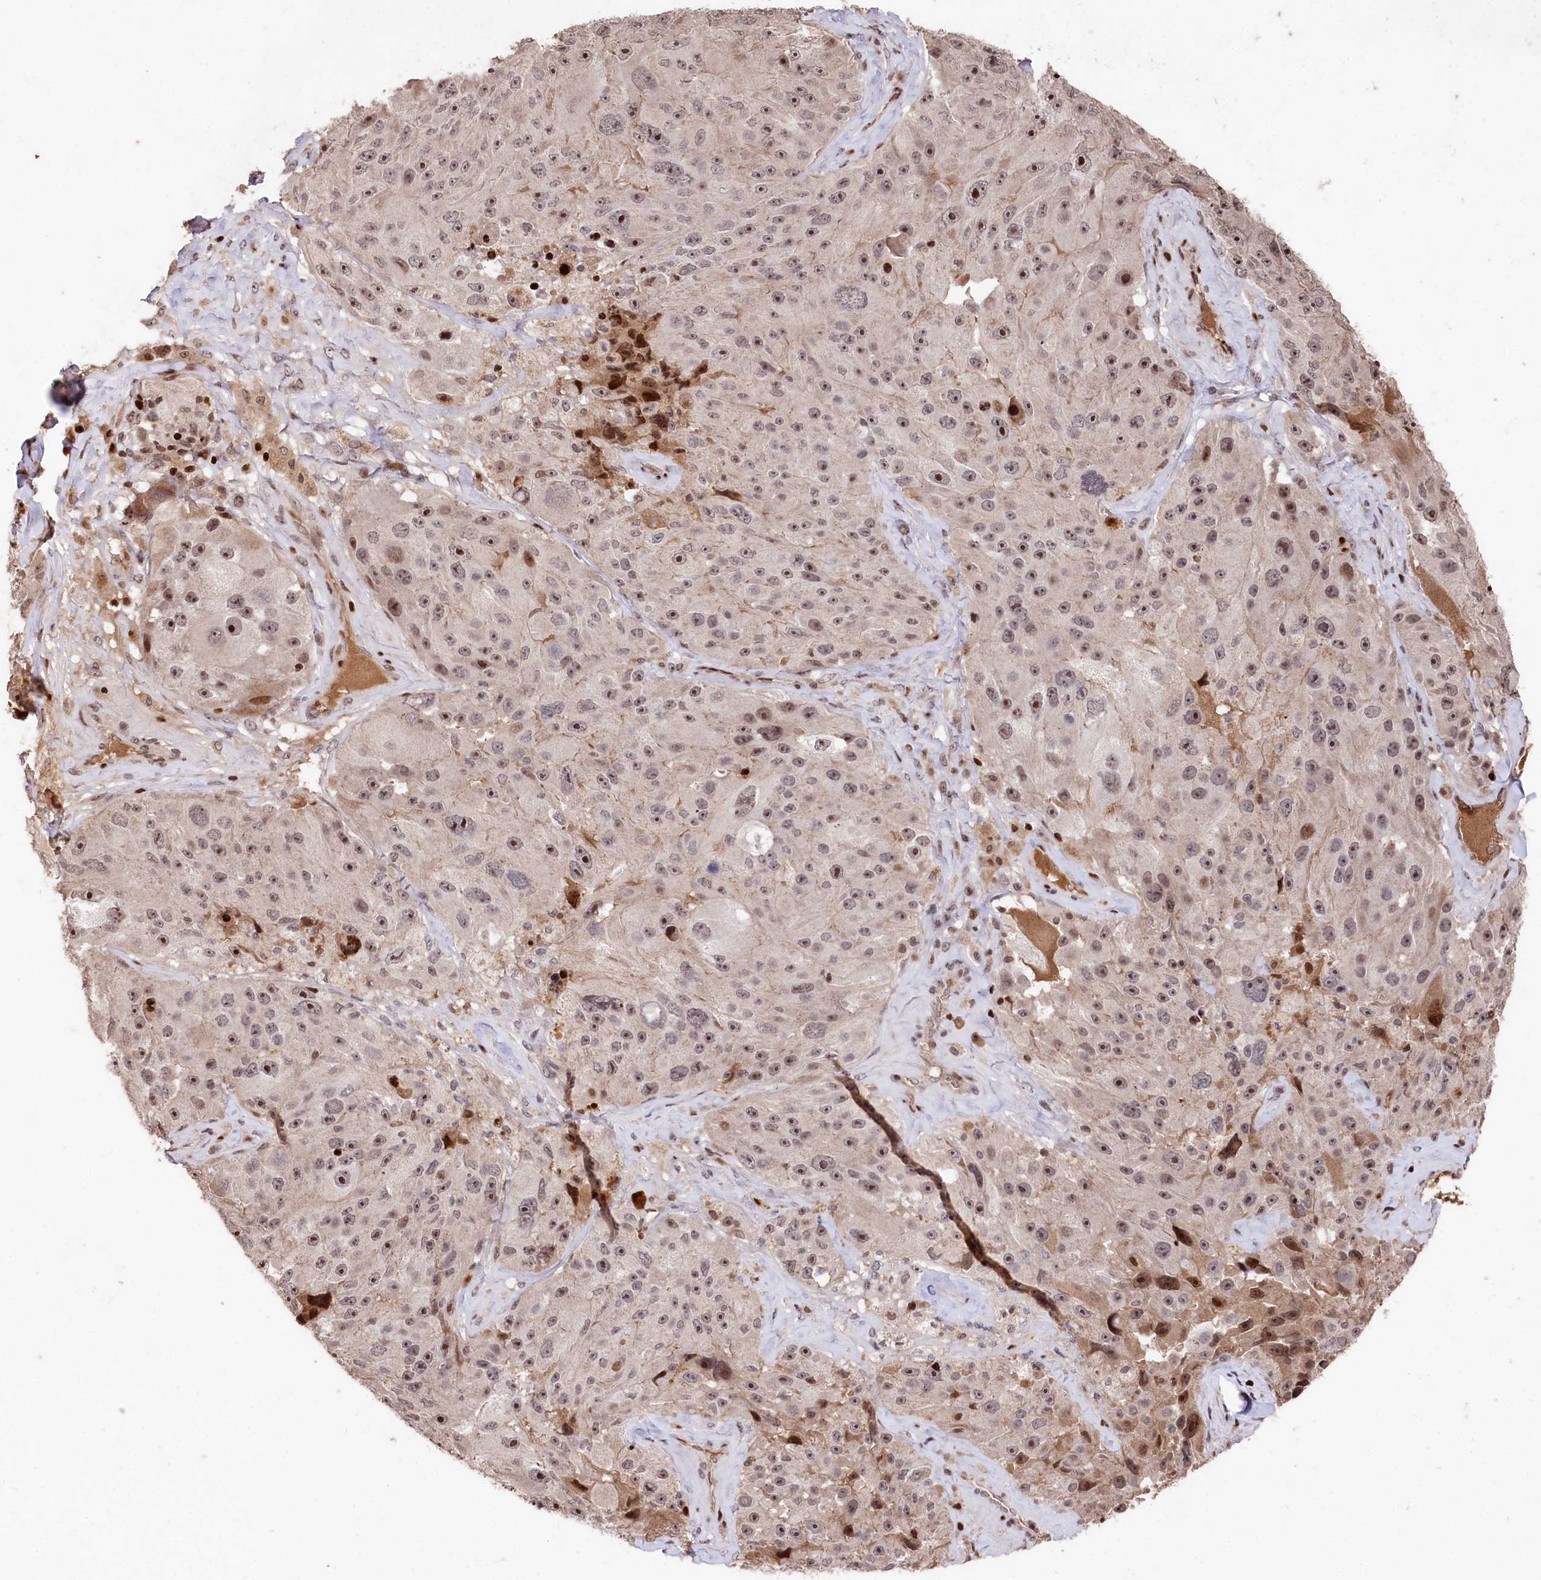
{"staining": {"intensity": "strong", "quantity": "25%-75%", "location": "nuclear"}, "tissue": "melanoma", "cell_type": "Tumor cells", "image_type": "cancer", "snomed": [{"axis": "morphology", "description": "Malignant melanoma, Metastatic site"}, {"axis": "topography", "description": "Lymph node"}], "caption": "A brown stain labels strong nuclear expression of a protein in human melanoma tumor cells.", "gene": "MCF2L2", "patient": {"sex": "male", "age": 62}}